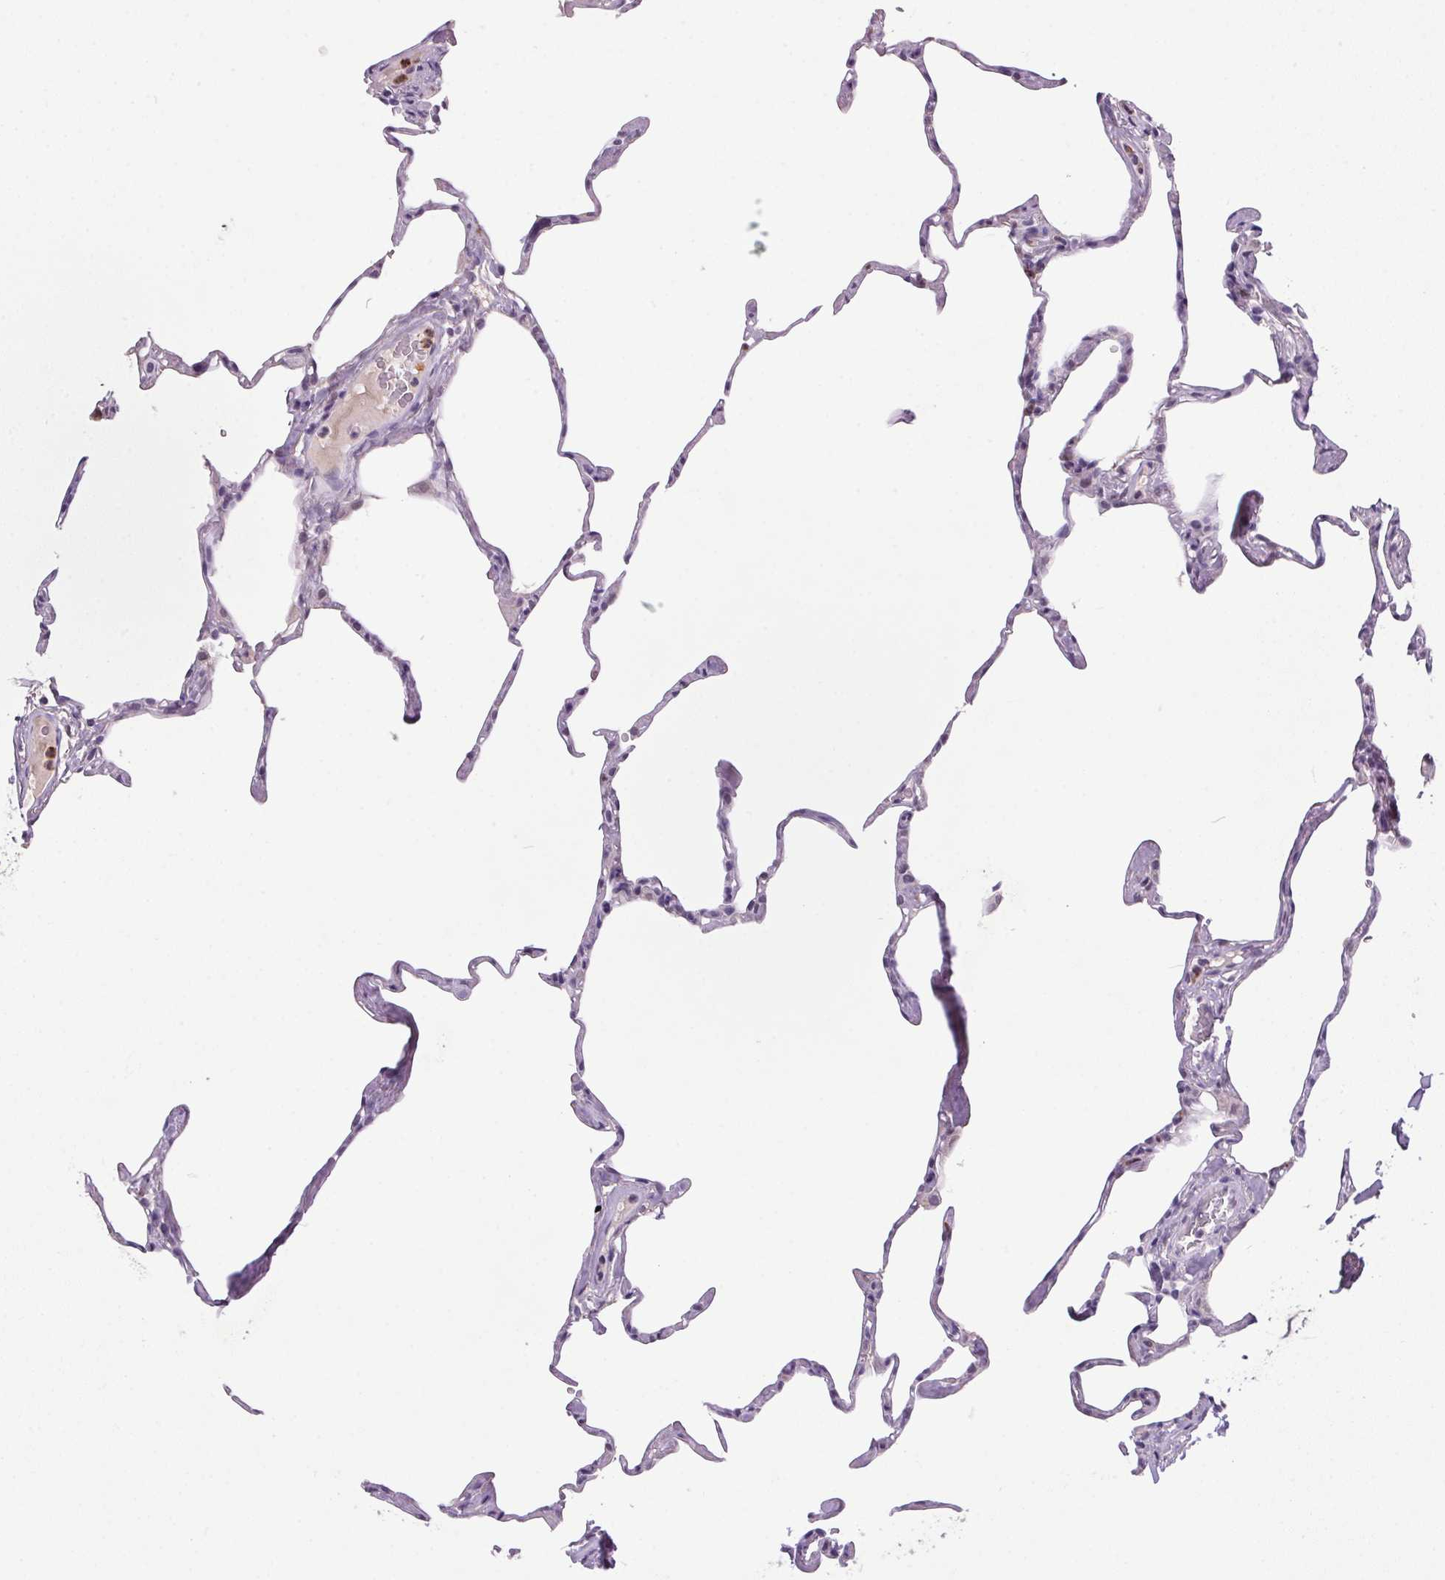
{"staining": {"intensity": "negative", "quantity": "none", "location": "none"}, "tissue": "lung", "cell_type": "Alveolar cells", "image_type": "normal", "snomed": [{"axis": "morphology", "description": "Normal tissue, NOS"}, {"axis": "topography", "description": "Lung"}], "caption": "Alveolar cells are negative for brown protein staining in benign lung. (DAB immunohistochemistry (IHC), high magnification).", "gene": "TRDN", "patient": {"sex": "male", "age": 65}}